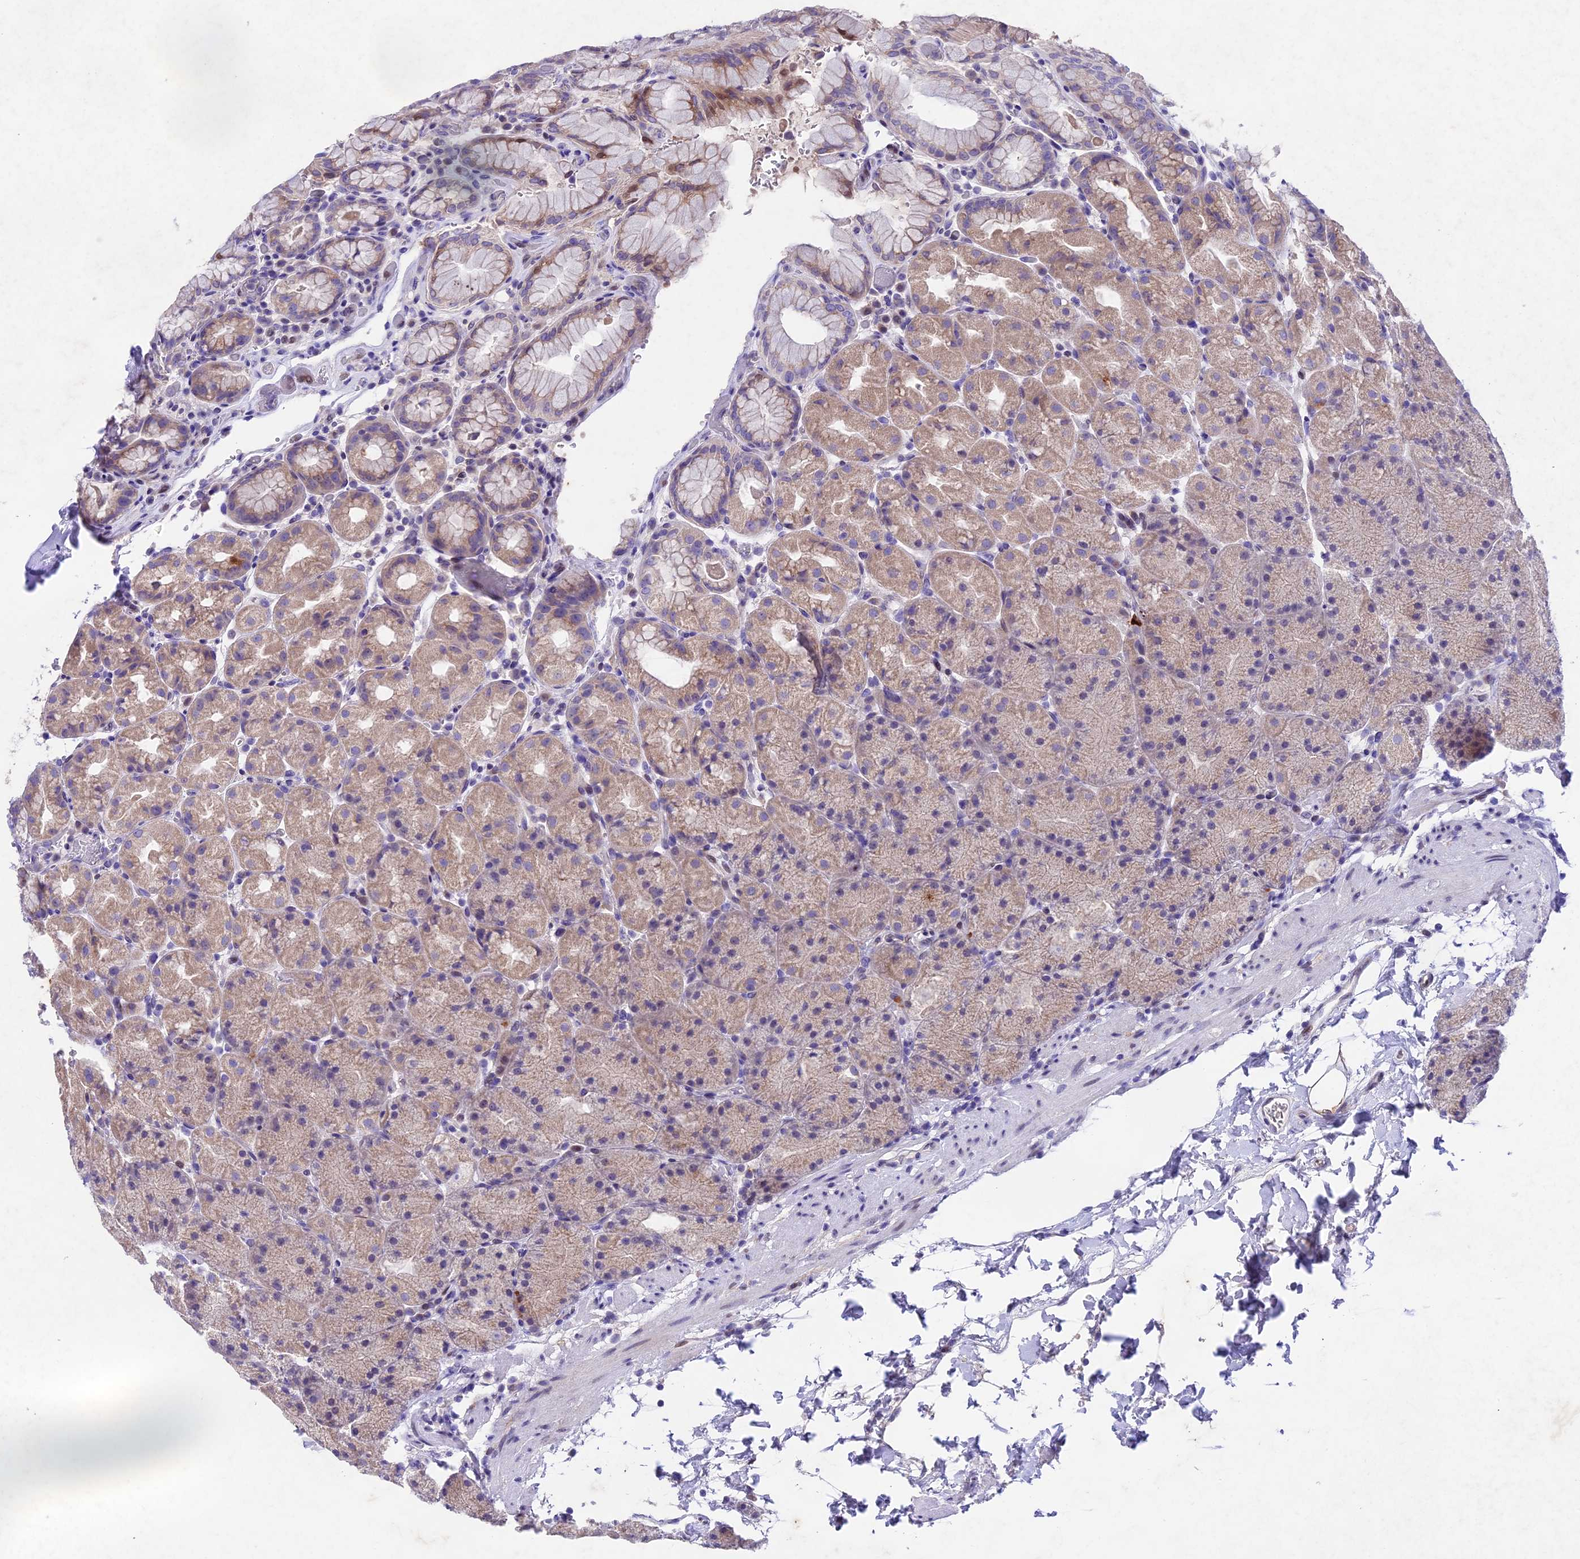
{"staining": {"intensity": "moderate", "quantity": "25%-75%", "location": "cytoplasmic/membranous,nuclear"}, "tissue": "stomach", "cell_type": "Glandular cells", "image_type": "normal", "snomed": [{"axis": "morphology", "description": "Normal tissue, NOS"}, {"axis": "topography", "description": "Stomach, upper"}, {"axis": "topography", "description": "Stomach, lower"}], "caption": "Benign stomach was stained to show a protein in brown. There is medium levels of moderate cytoplasmic/membranous,nuclear staining in about 25%-75% of glandular cells.", "gene": "IFT140", "patient": {"sex": "male", "age": 67}}